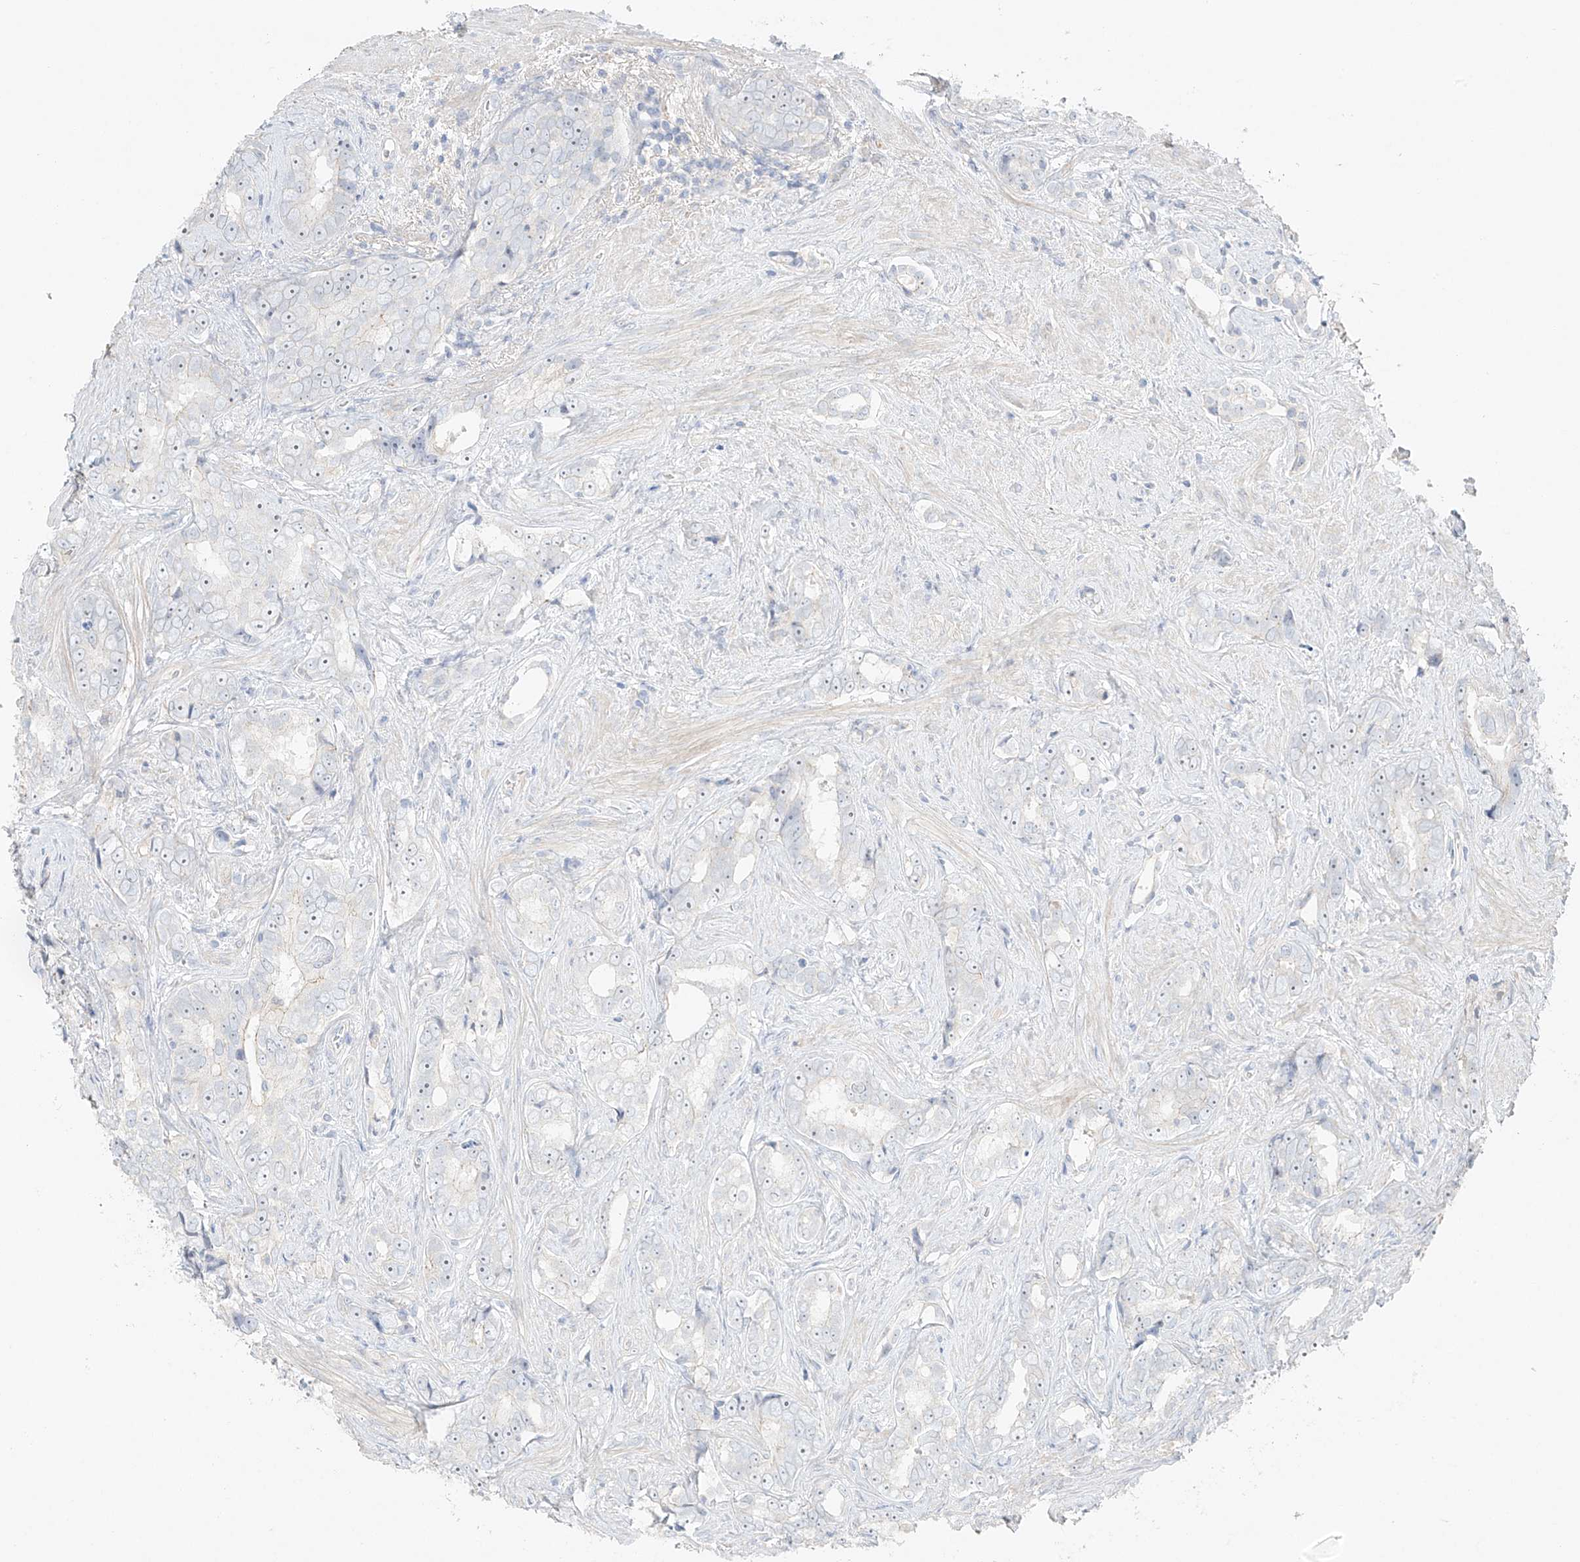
{"staining": {"intensity": "weak", "quantity": ">75%", "location": "nuclear"}, "tissue": "prostate cancer", "cell_type": "Tumor cells", "image_type": "cancer", "snomed": [{"axis": "morphology", "description": "Adenocarcinoma, High grade"}, {"axis": "topography", "description": "Prostate"}], "caption": "Prostate cancer (high-grade adenocarcinoma) was stained to show a protein in brown. There is low levels of weak nuclear staining in about >75% of tumor cells.", "gene": "ZBTB41", "patient": {"sex": "male", "age": 66}}